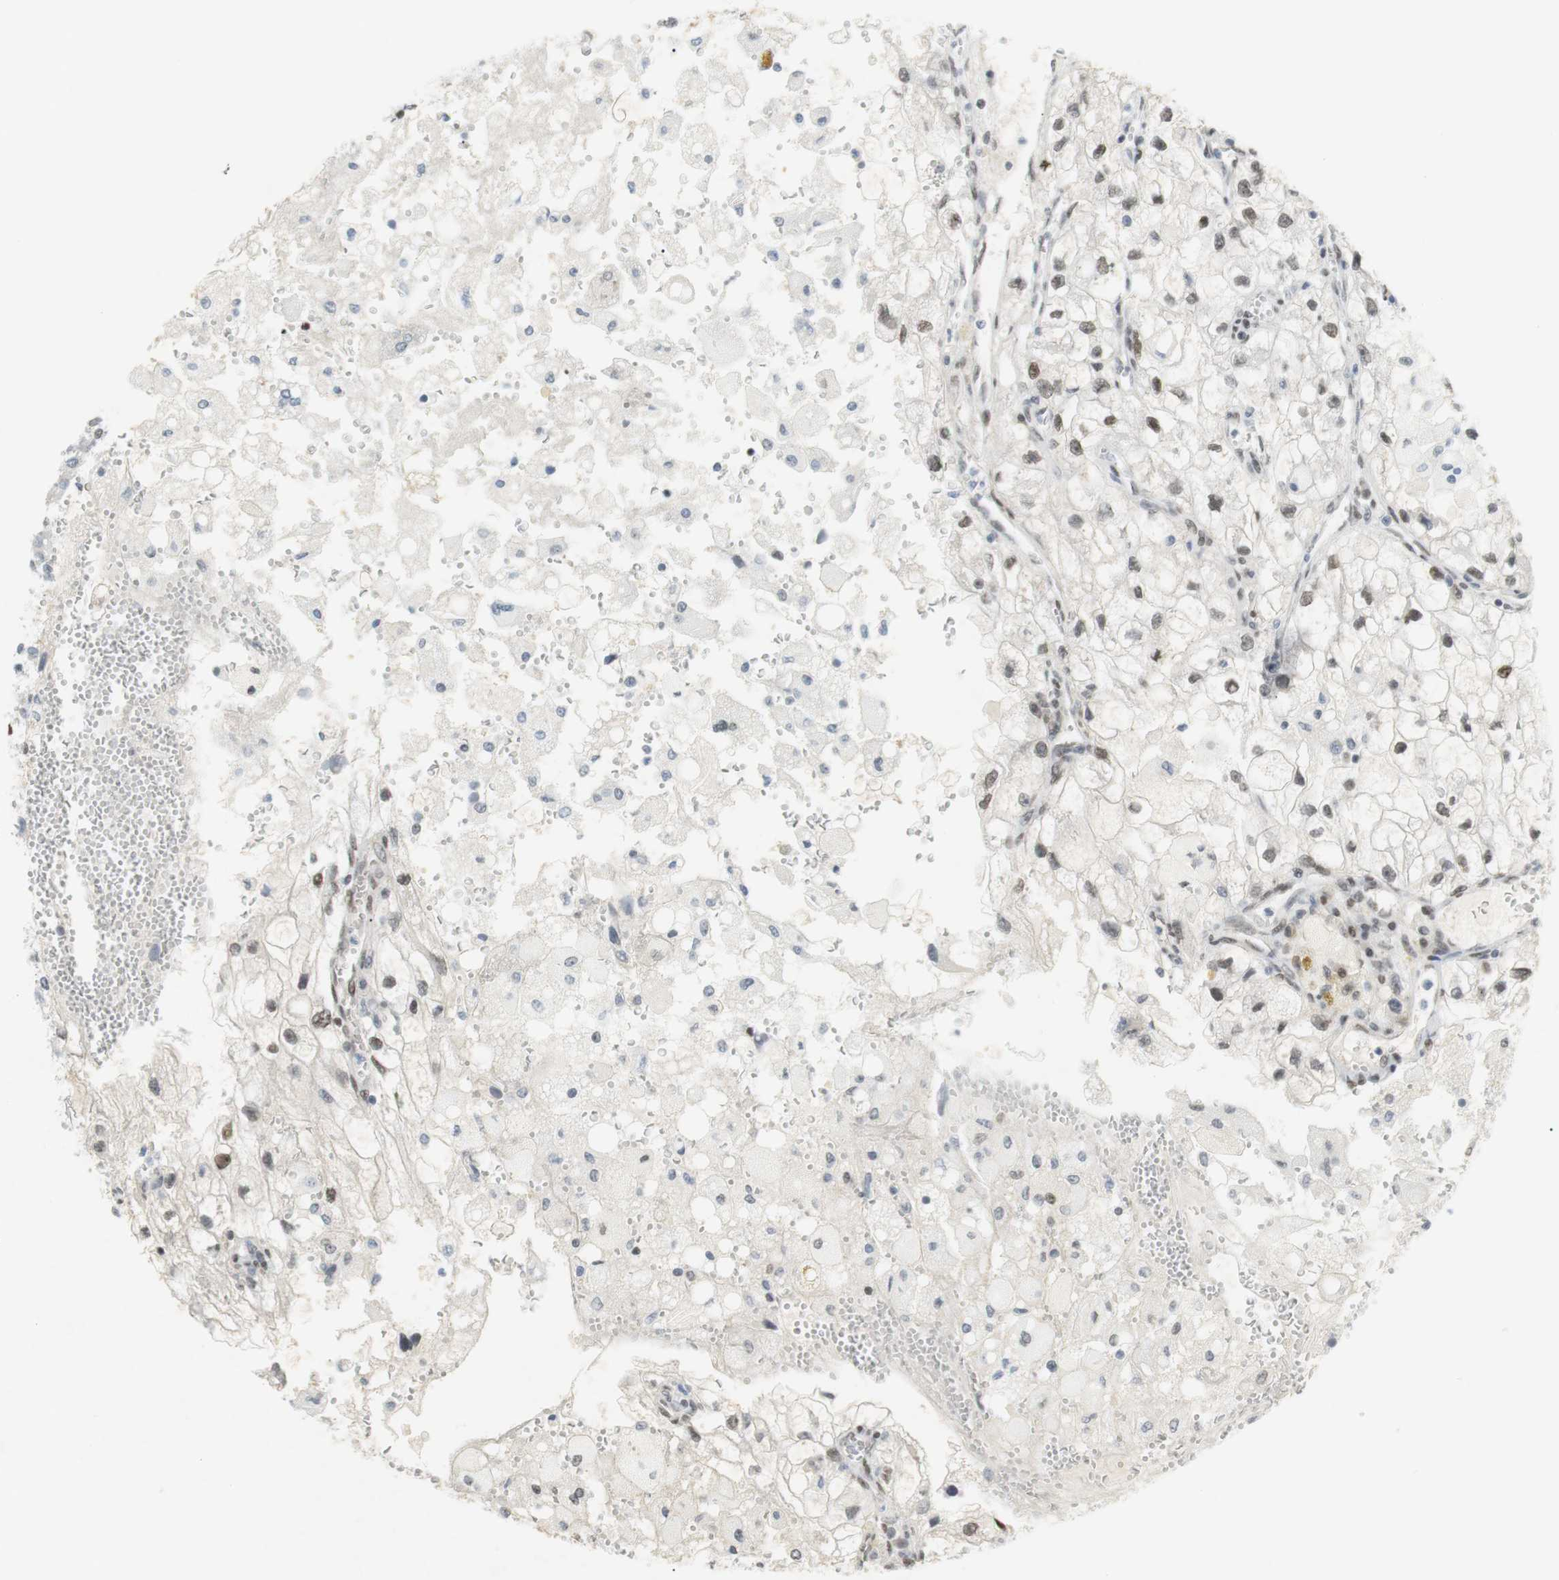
{"staining": {"intensity": "moderate", "quantity": ">75%", "location": "nuclear"}, "tissue": "renal cancer", "cell_type": "Tumor cells", "image_type": "cancer", "snomed": [{"axis": "morphology", "description": "Adenocarcinoma, NOS"}, {"axis": "topography", "description": "Kidney"}], "caption": "Protein analysis of renal adenocarcinoma tissue shows moderate nuclear expression in approximately >75% of tumor cells.", "gene": "BMI1", "patient": {"sex": "female", "age": 70}}